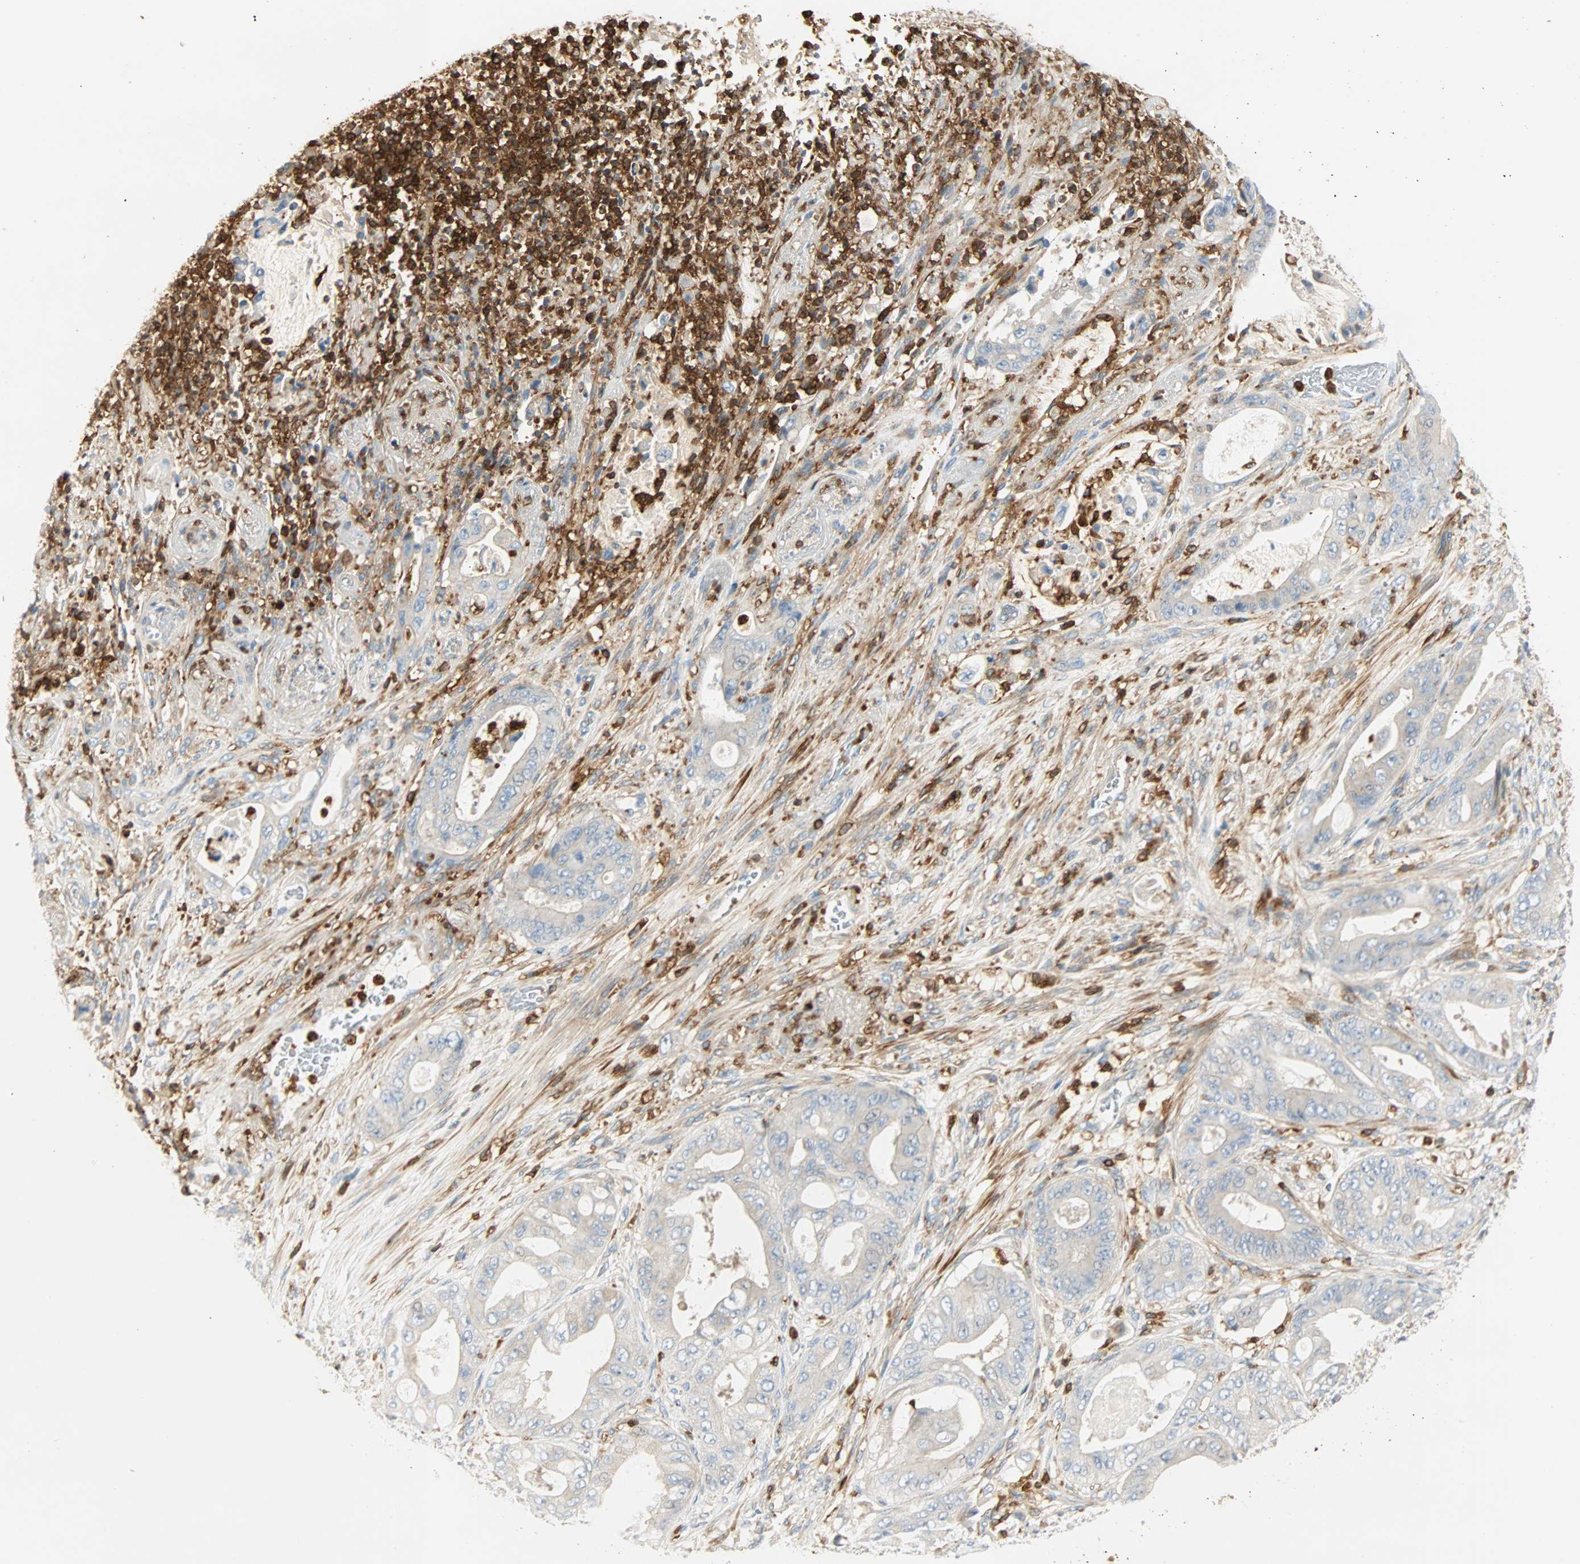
{"staining": {"intensity": "negative", "quantity": "none", "location": "none"}, "tissue": "stomach cancer", "cell_type": "Tumor cells", "image_type": "cancer", "snomed": [{"axis": "morphology", "description": "Adenocarcinoma, NOS"}, {"axis": "topography", "description": "Stomach"}], "caption": "Adenocarcinoma (stomach) was stained to show a protein in brown. There is no significant staining in tumor cells.", "gene": "FMNL1", "patient": {"sex": "female", "age": 73}}